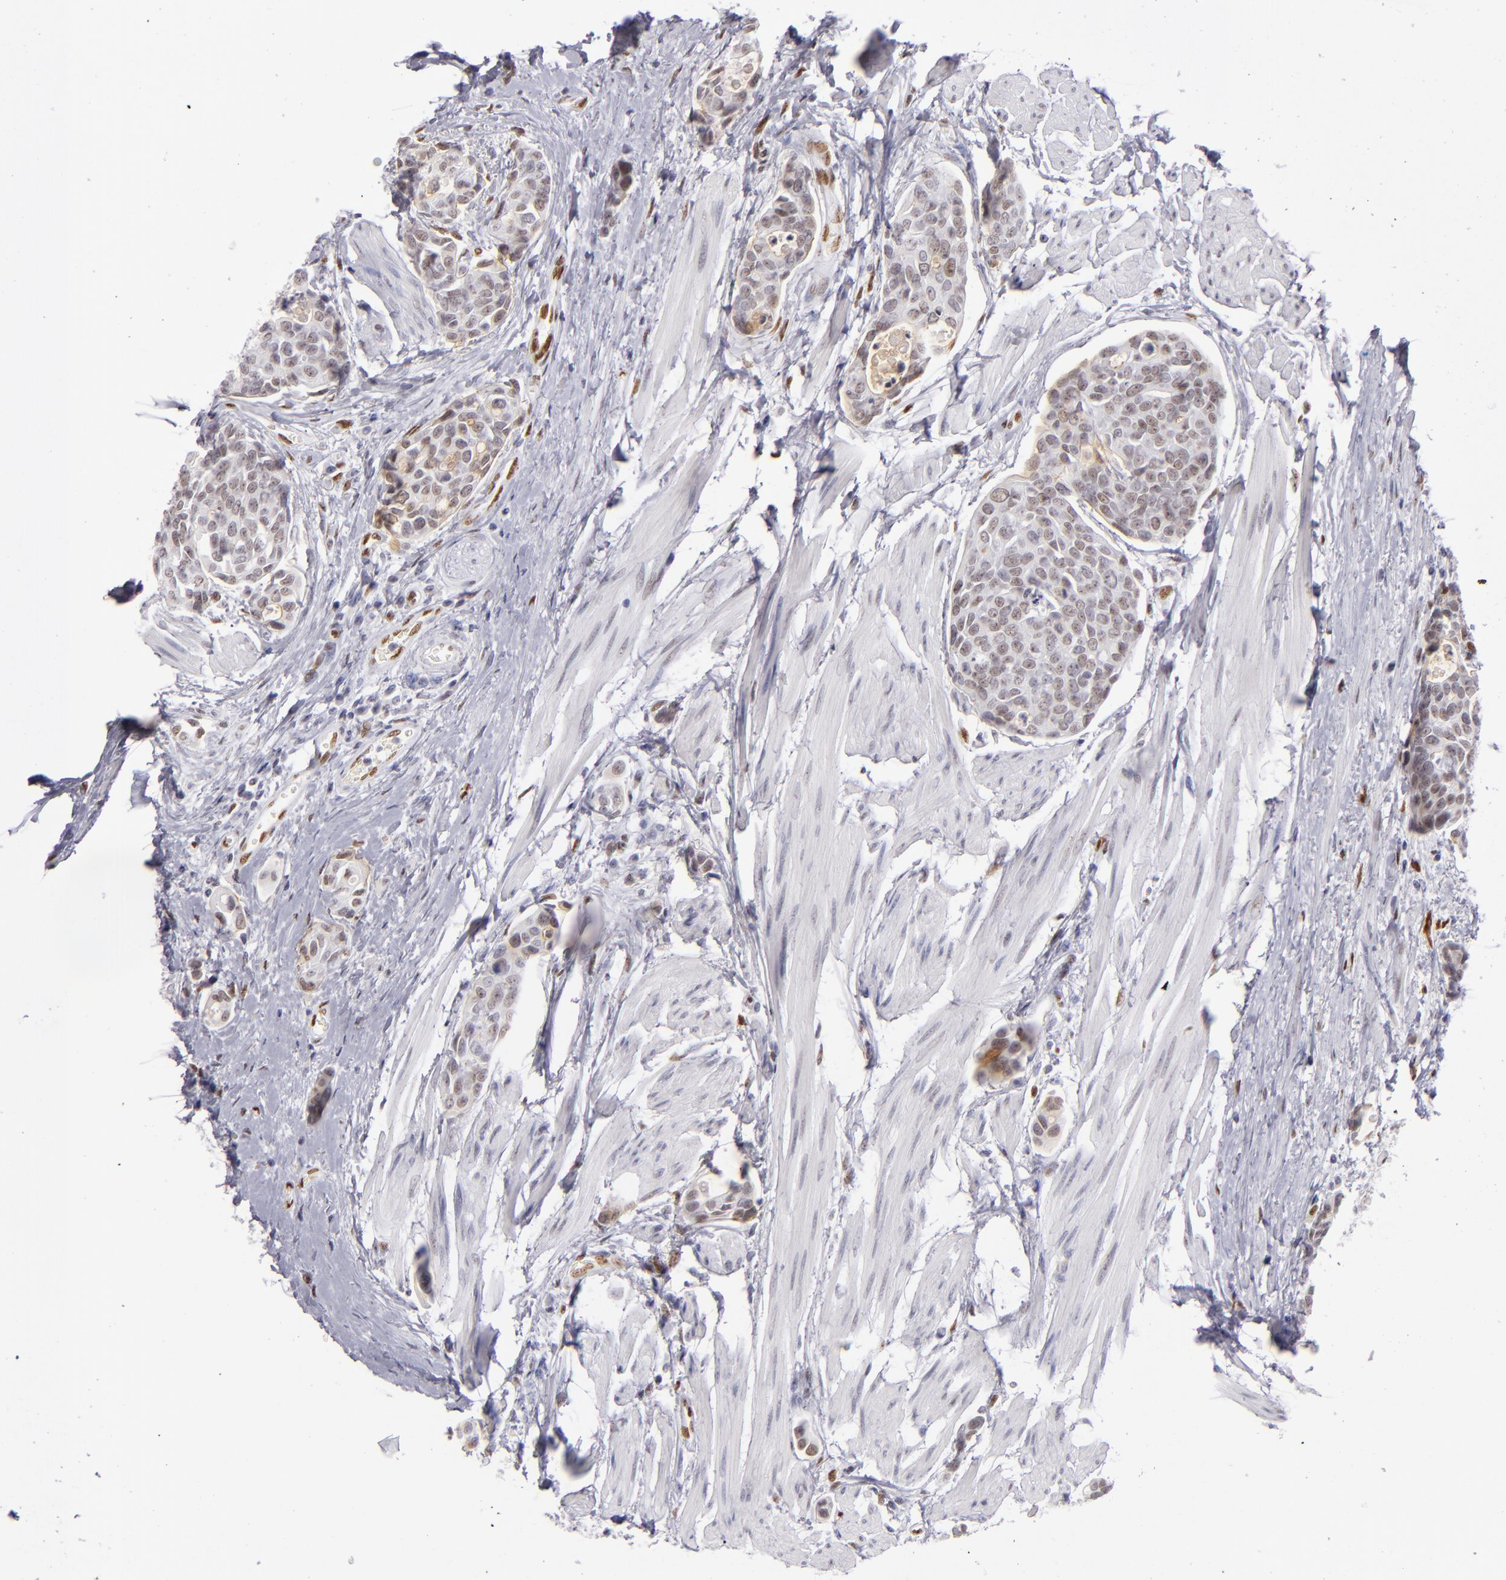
{"staining": {"intensity": "moderate", "quantity": ">75%", "location": "nuclear"}, "tissue": "urothelial cancer", "cell_type": "Tumor cells", "image_type": "cancer", "snomed": [{"axis": "morphology", "description": "Urothelial carcinoma, High grade"}, {"axis": "topography", "description": "Urinary bladder"}], "caption": "Immunohistochemical staining of urothelial carcinoma (high-grade) shows medium levels of moderate nuclear protein expression in about >75% of tumor cells.", "gene": "TOP3A", "patient": {"sex": "male", "age": 78}}